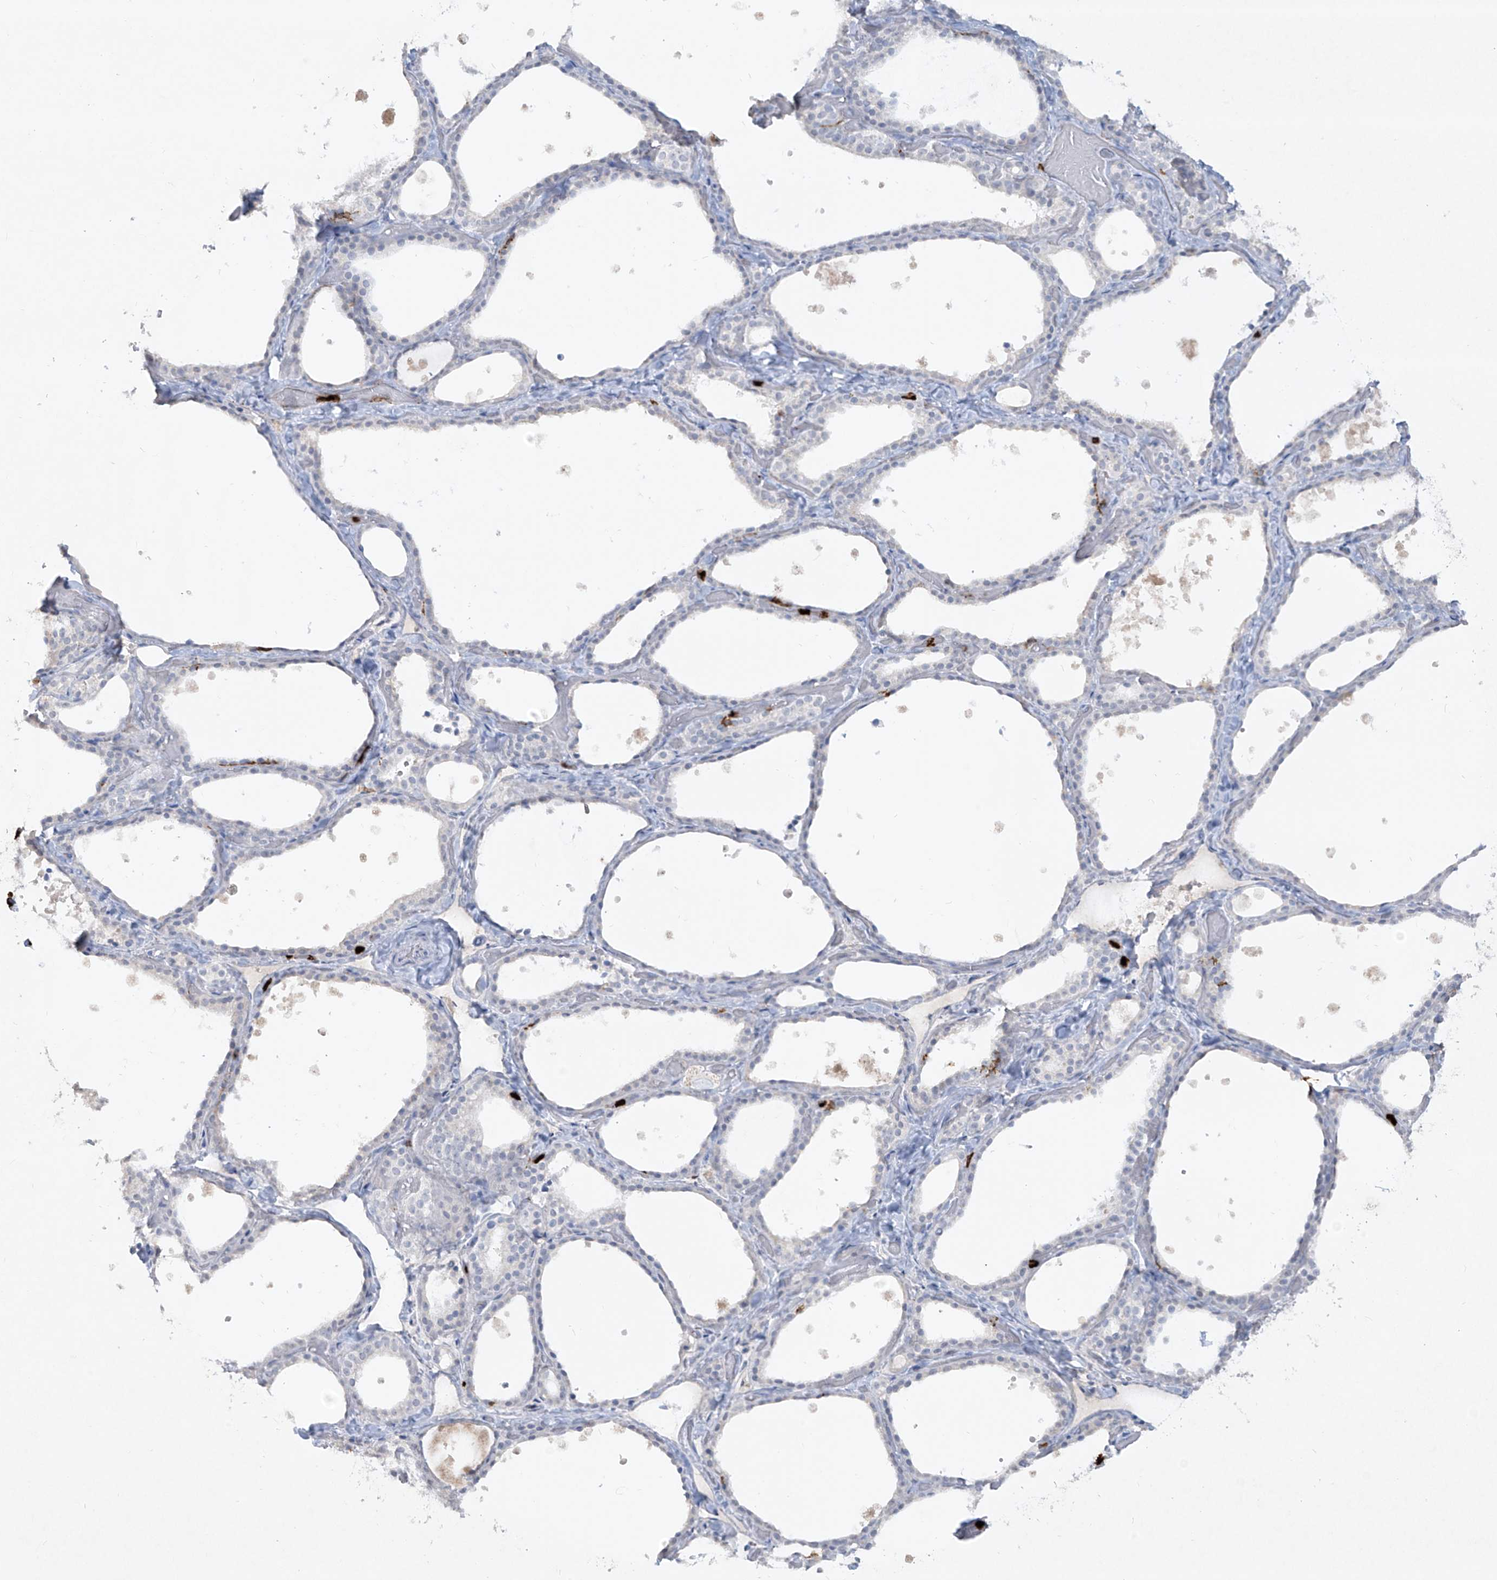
{"staining": {"intensity": "negative", "quantity": "none", "location": "none"}, "tissue": "thyroid gland", "cell_type": "Glandular cells", "image_type": "normal", "snomed": [{"axis": "morphology", "description": "Normal tissue, NOS"}, {"axis": "topography", "description": "Thyroid gland"}], "caption": "The micrograph displays no significant positivity in glandular cells of thyroid gland. Nuclei are stained in blue.", "gene": "FCGR3A", "patient": {"sex": "female", "age": 44}}